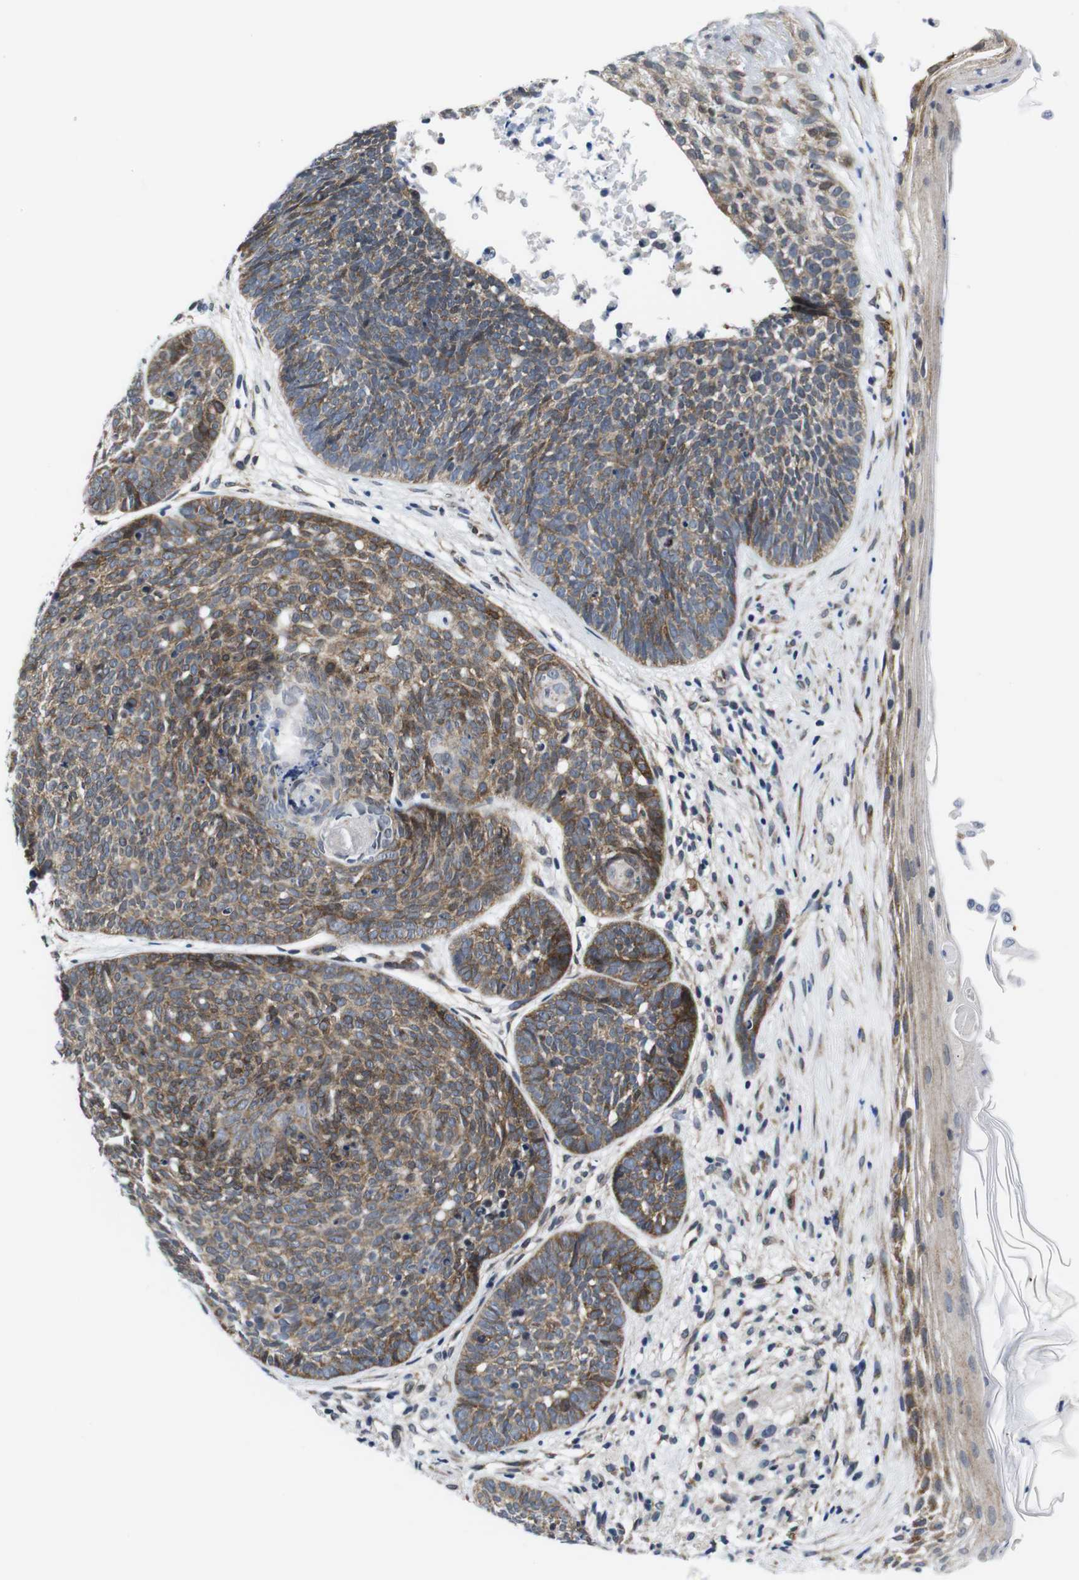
{"staining": {"intensity": "moderate", "quantity": ">75%", "location": "cytoplasmic/membranous"}, "tissue": "skin cancer", "cell_type": "Tumor cells", "image_type": "cancer", "snomed": [{"axis": "morphology", "description": "Basal cell carcinoma"}, {"axis": "topography", "description": "Skin"}], "caption": "Immunohistochemical staining of human skin cancer demonstrates medium levels of moderate cytoplasmic/membranous protein positivity in approximately >75% of tumor cells.", "gene": "SOCS3", "patient": {"sex": "female", "age": 70}}